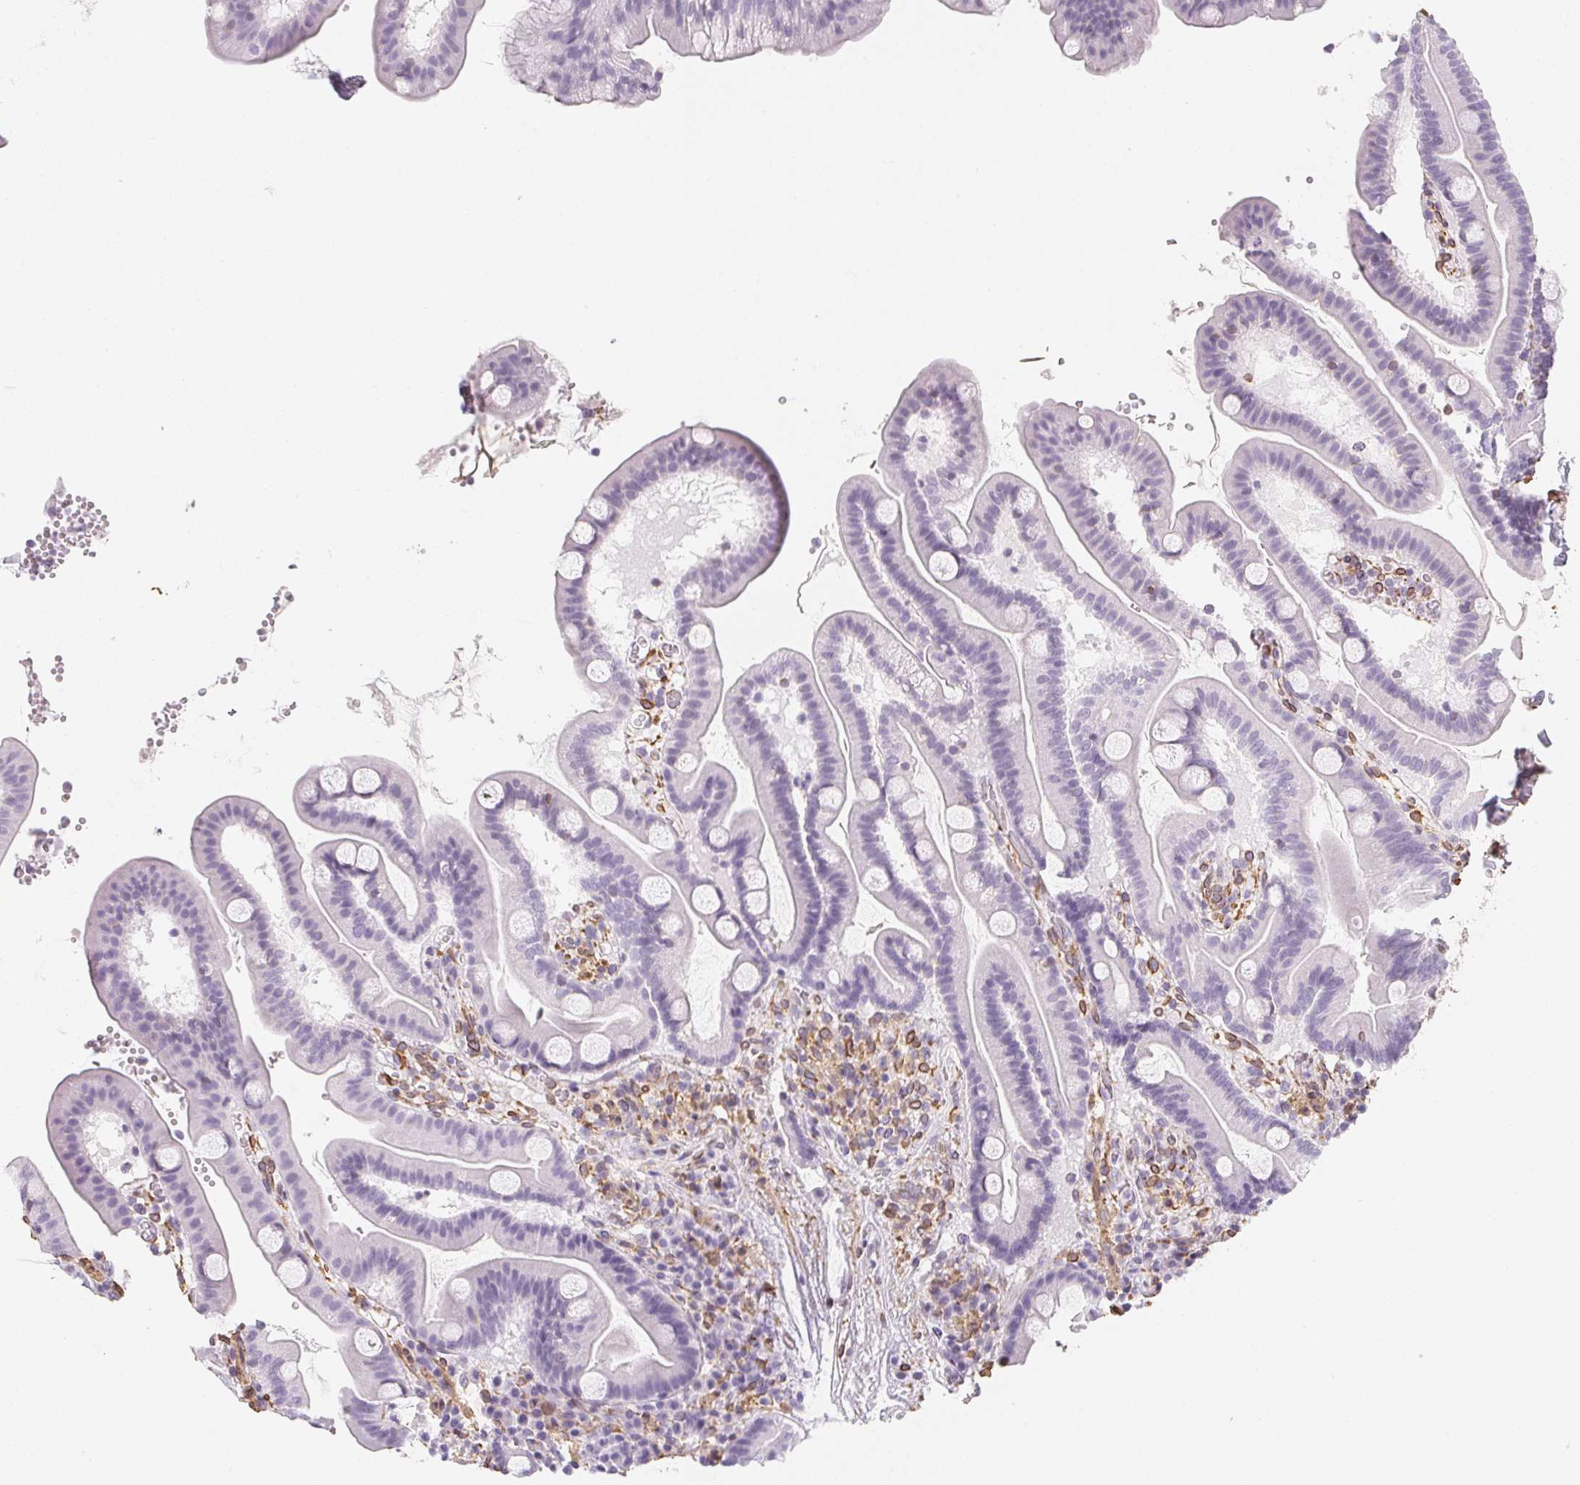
{"staining": {"intensity": "negative", "quantity": "none", "location": "none"}, "tissue": "duodenum", "cell_type": "Glandular cells", "image_type": "normal", "snomed": [{"axis": "morphology", "description": "Normal tissue, NOS"}, {"axis": "topography", "description": "Duodenum"}], "caption": "Glandular cells show no significant protein positivity in unremarkable duodenum.", "gene": "RSBN1", "patient": {"sex": "male", "age": 59}}